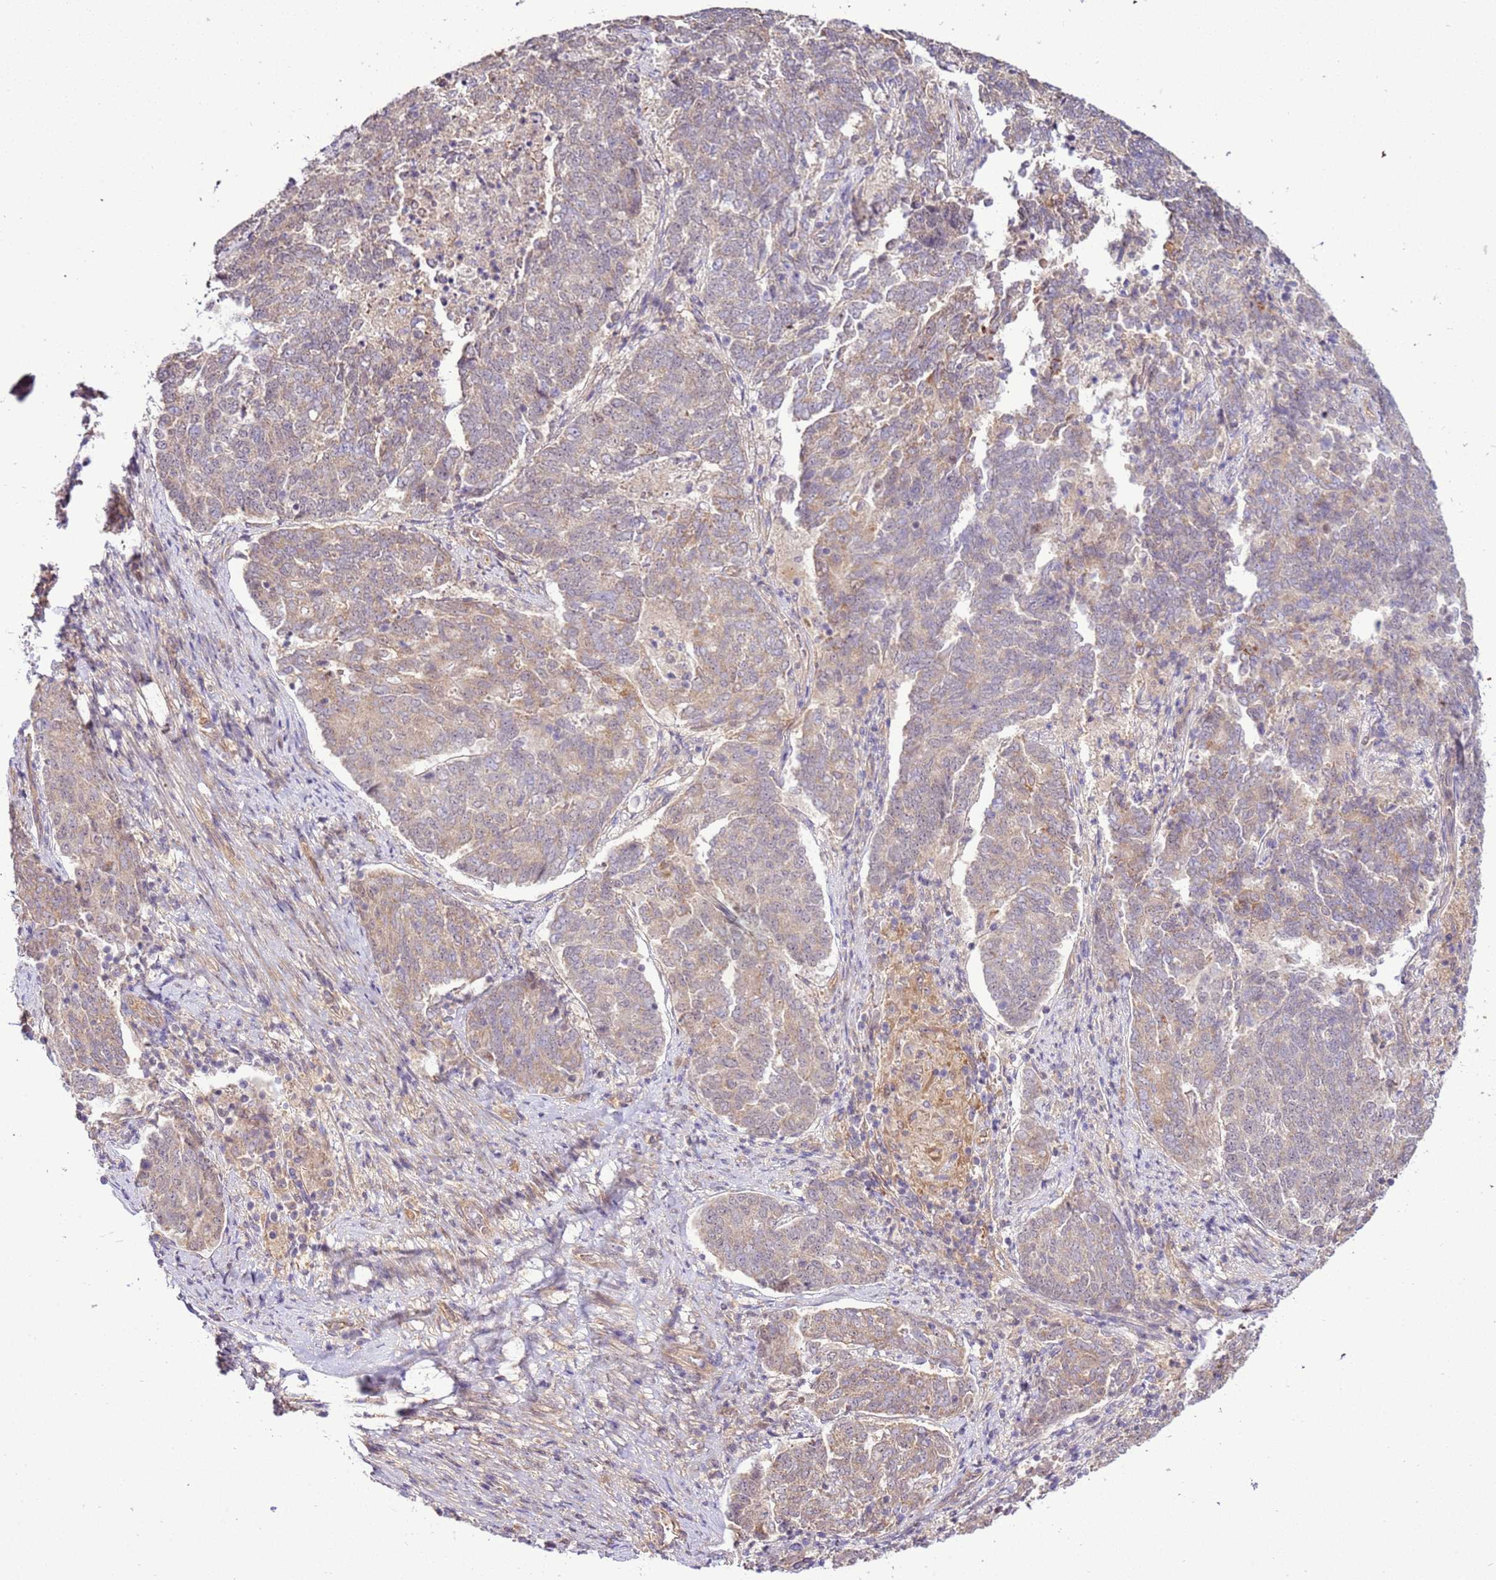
{"staining": {"intensity": "weak", "quantity": "25%-75%", "location": "cytoplasmic/membranous"}, "tissue": "endometrial cancer", "cell_type": "Tumor cells", "image_type": "cancer", "snomed": [{"axis": "morphology", "description": "Adenocarcinoma, NOS"}, {"axis": "topography", "description": "Endometrium"}], "caption": "Weak cytoplasmic/membranous protein positivity is present in about 25%-75% of tumor cells in endometrial adenocarcinoma. The staining was performed using DAB (3,3'-diaminobenzidine), with brown indicating positive protein expression. Nuclei are stained blue with hematoxylin.", "gene": "SCARA3", "patient": {"sex": "female", "age": 80}}